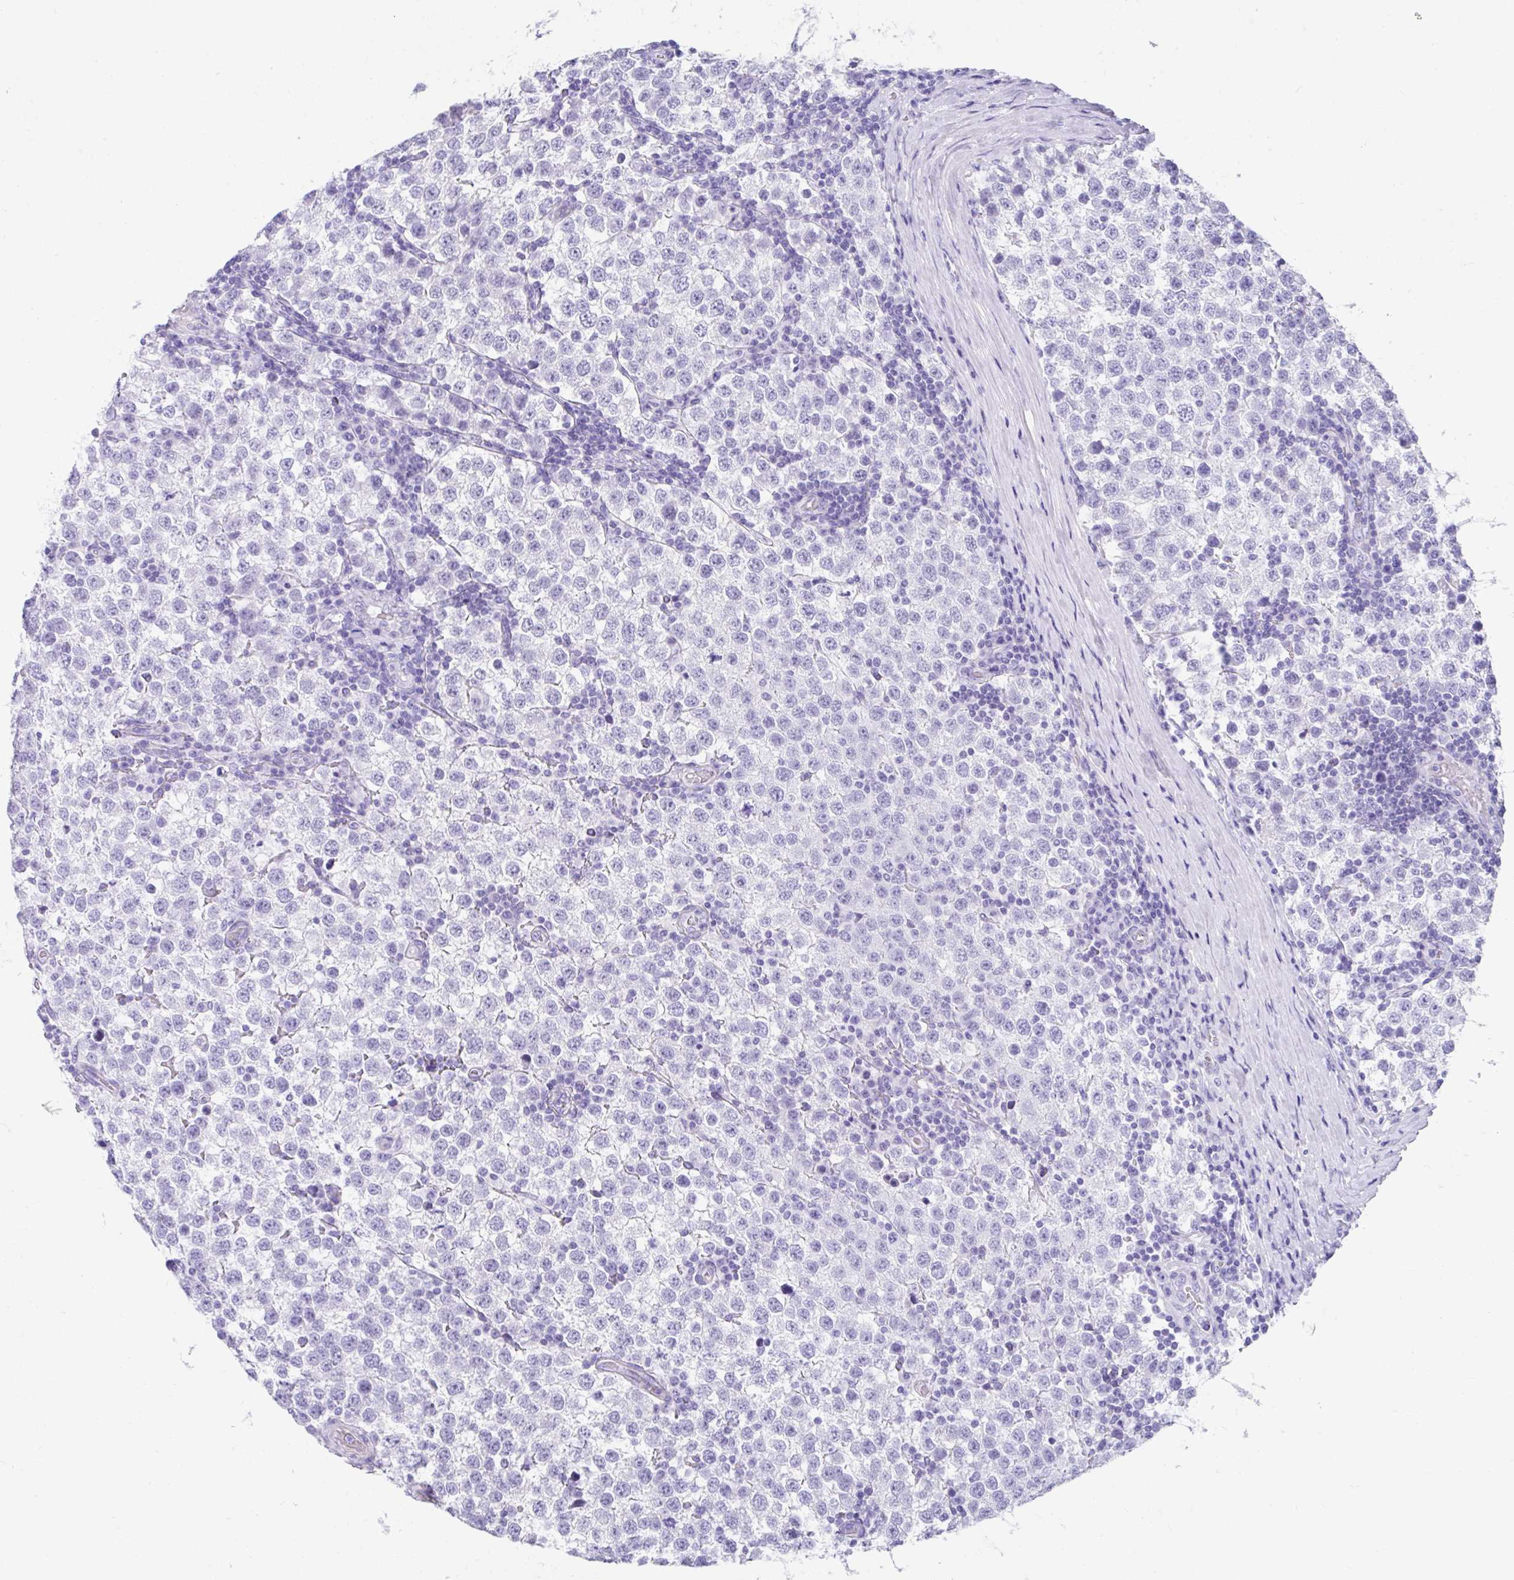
{"staining": {"intensity": "negative", "quantity": "none", "location": "none"}, "tissue": "testis cancer", "cell_type": "Tumor cells", "image_type": "cancer", "snomed": [{"axis": "morphology", "description": "Seminoma, NOS"}, {"axis": "topography", "description": "Testis"}], "caption": "A photomicrograph of human testis cancer (seminoma) is negative for staining in tumor cells.", "gene": "FAM107A", "patient": {"sex": "male", "age": 34}}